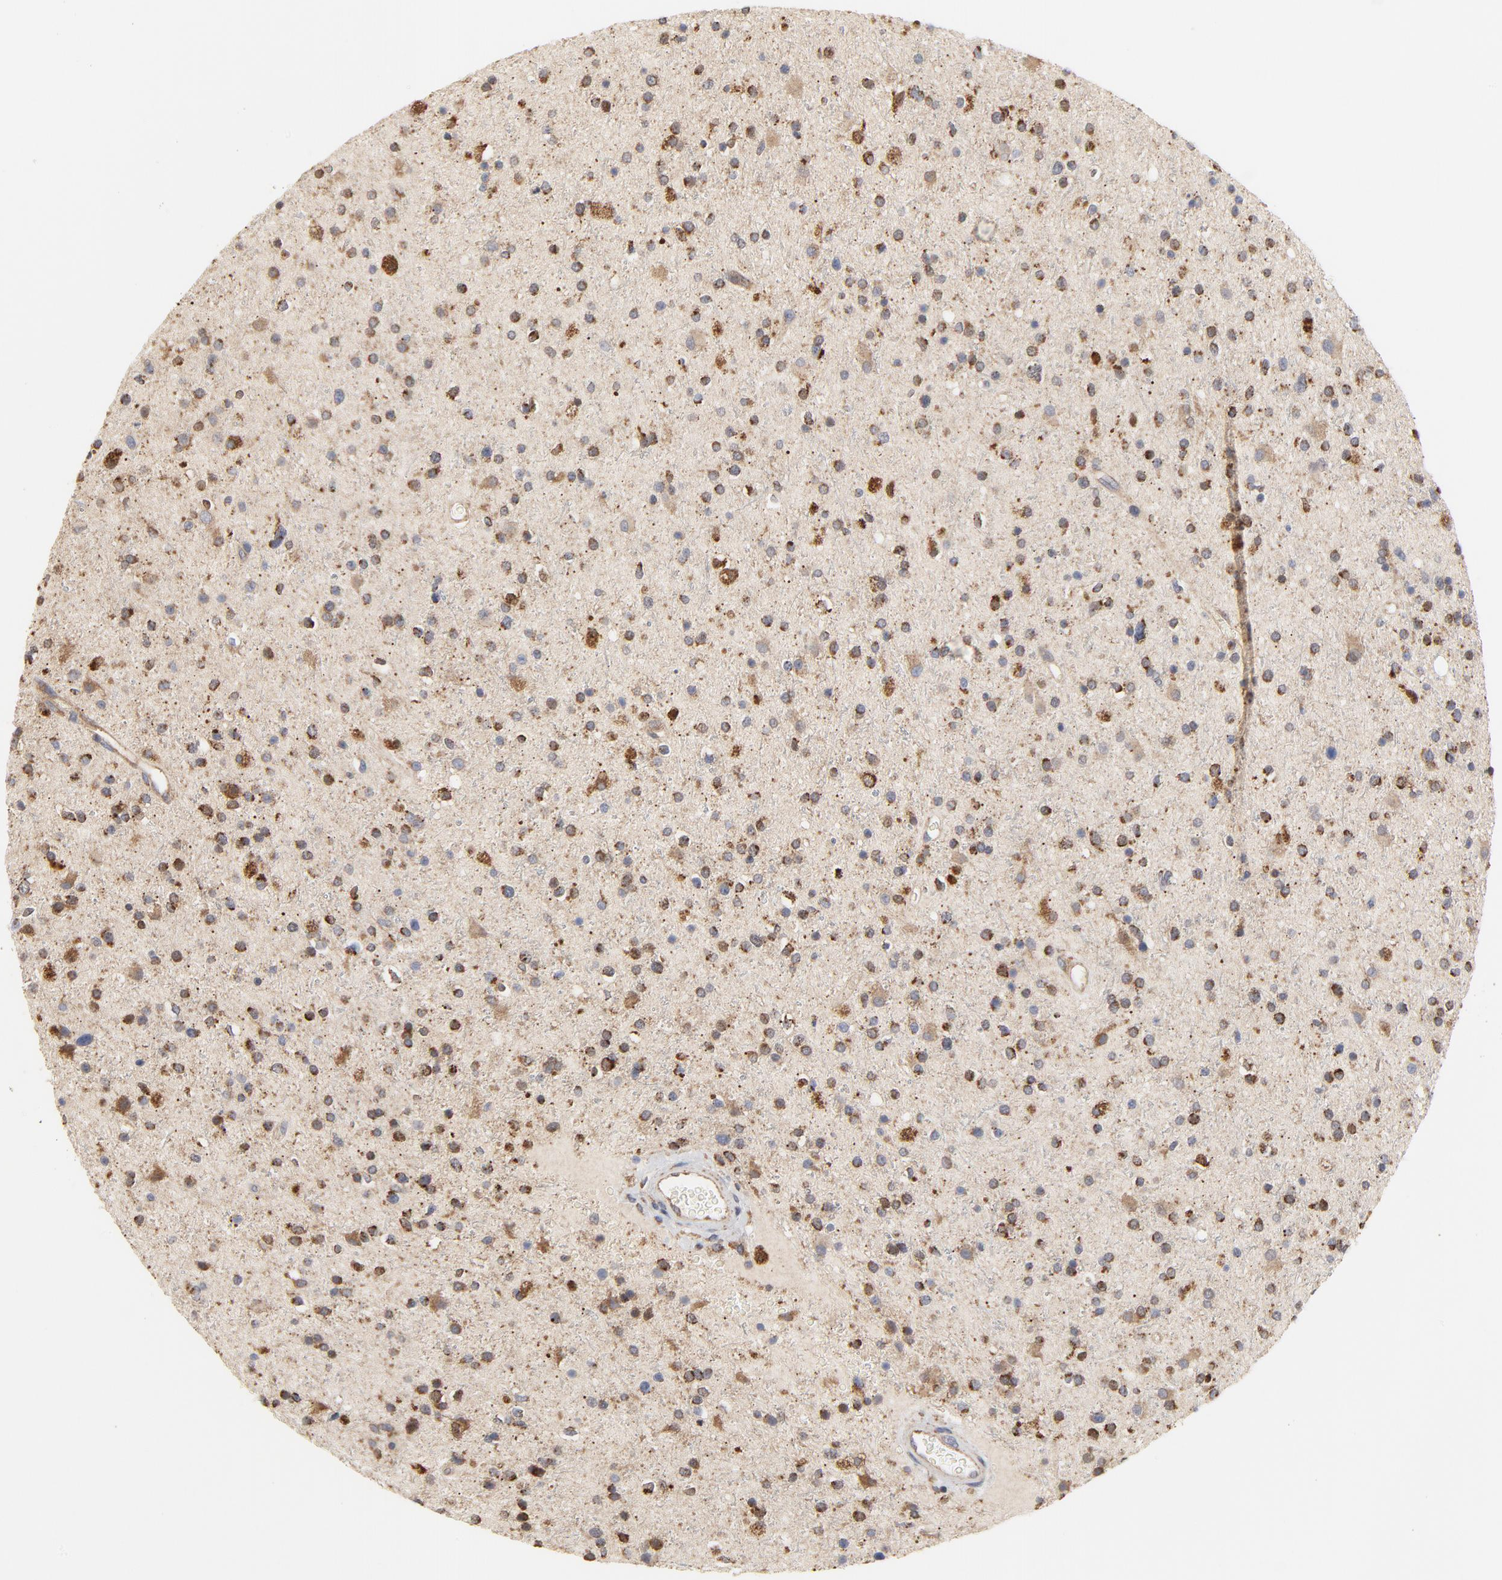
{"staining": {"intensity": "moderate", "quantity": "25%-75%", "location": "cytoplasmic/membranous"}, "tissue": "glioma", "cell_type": "Tumor cells", "image_type": "cancer", "snomed": [{"axis": "morphology", "description": "Glioma, malignant, High grade"}, {"axis": "topography", "description": "Brain"}], "caption": "The photomicrograph shows immunohistochemical staining of glioma. There is moderate cytoplasmic/membranous staining is present in approximately 25%-75% of tumor cells.", "gene": "RAPGEF4", "patient": {"sex": "male", "age": 33}}